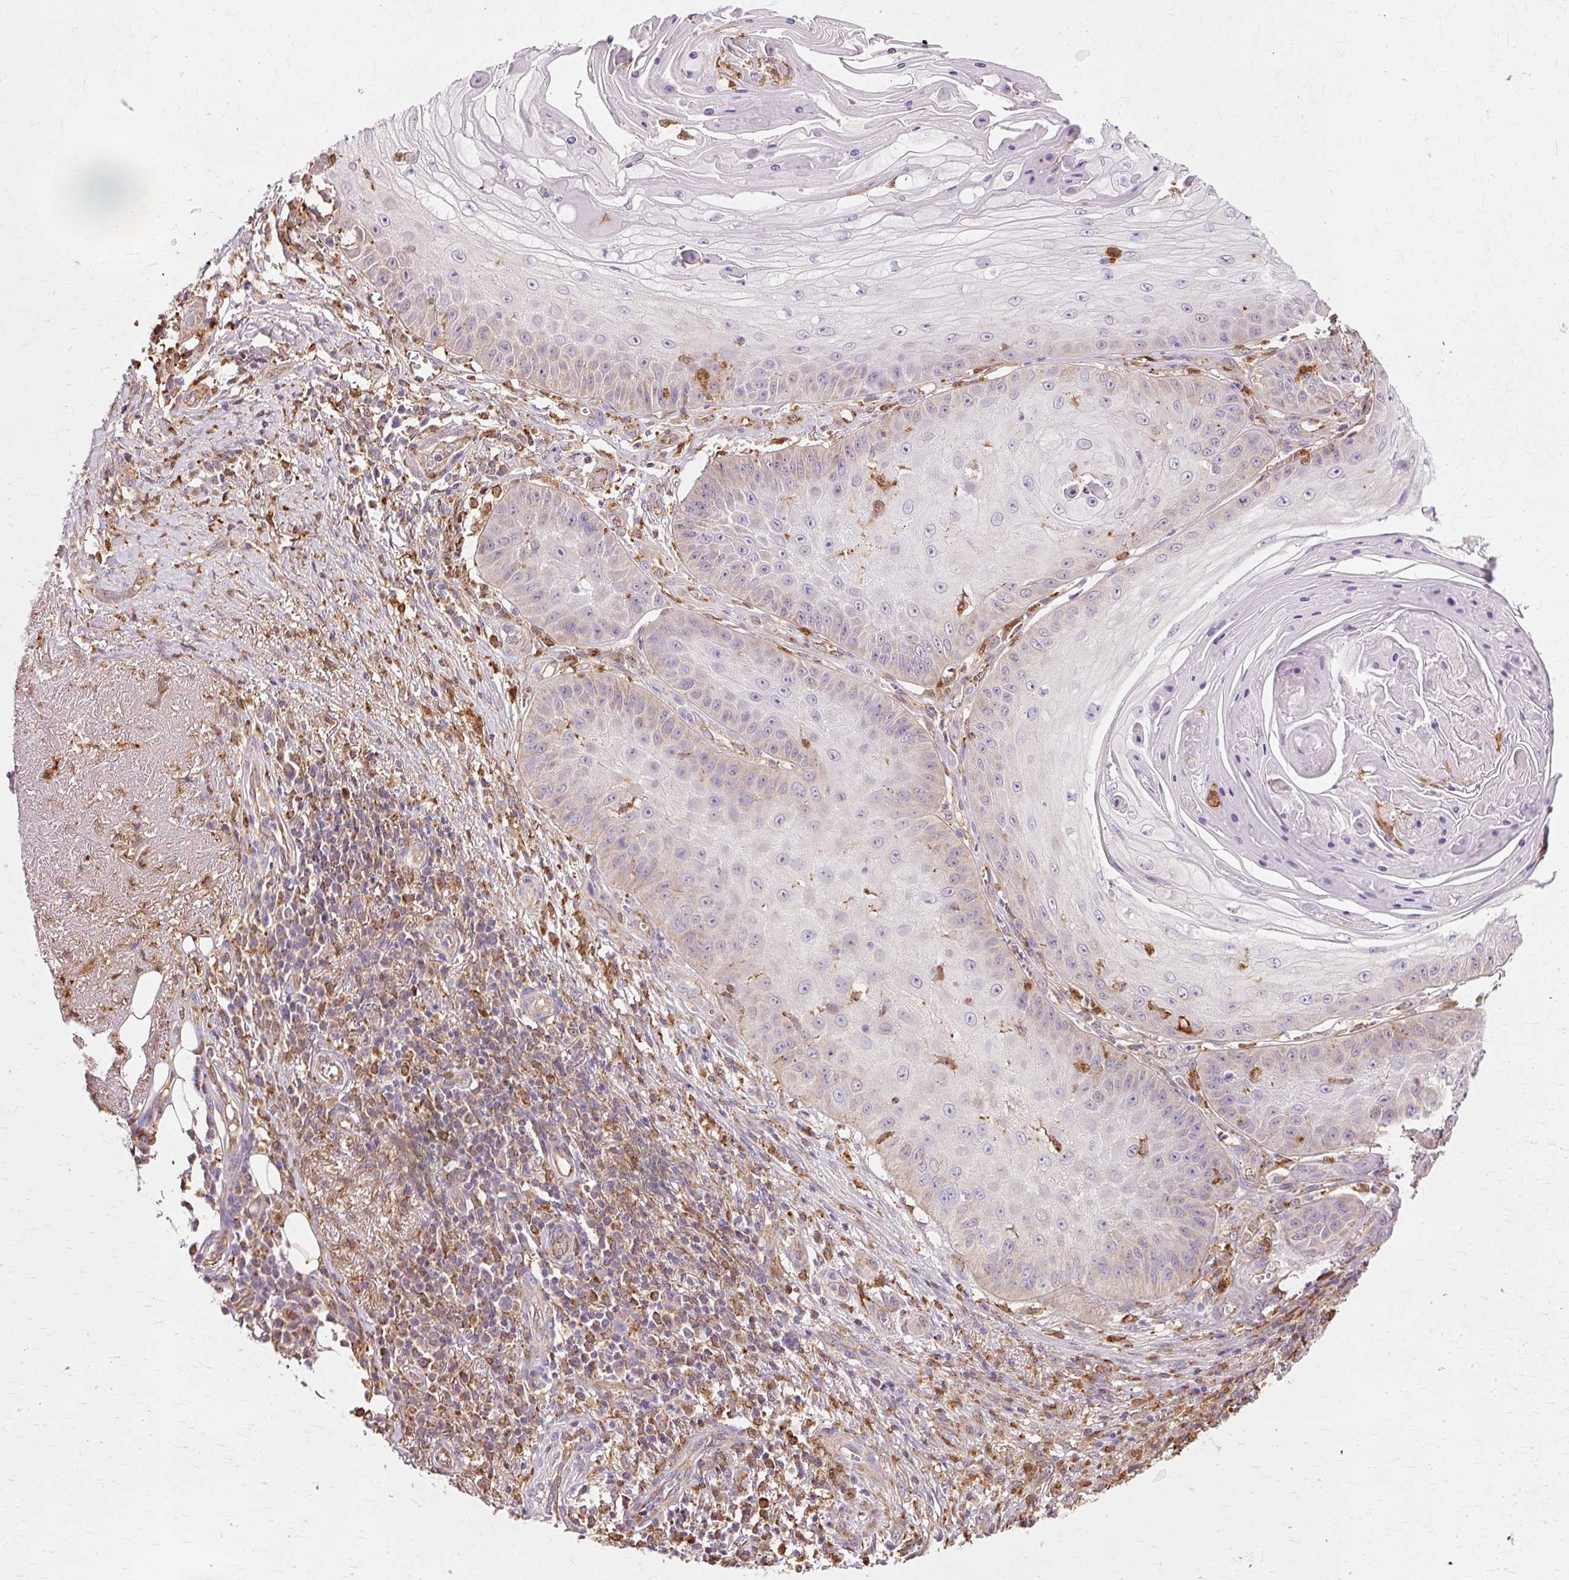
{"staining": {"intensity": "negative", "quantity": "none", "location": "none"}, "tissue": "skin cancer", "cell_type": "Tumor cells", "image_type": "cancer", "snomed": [{"axis": "morphology", "description": "Squamous cell carcinoma, NOS"}, {"axis": "topography", "description": "Skin"}], "caption": "IHC image of neoplastic tissue: skin cancer (squamous cell carcinoma) stained with DAB (3,3'-diaminobenzidine) exhibits no significant protein expression in tumor cells. (DAB immunohistochemistry visualized using brightfield microscopy, high magnification).", "gene": "GPX1", "patient": {"sex": "male", "age": 70}}